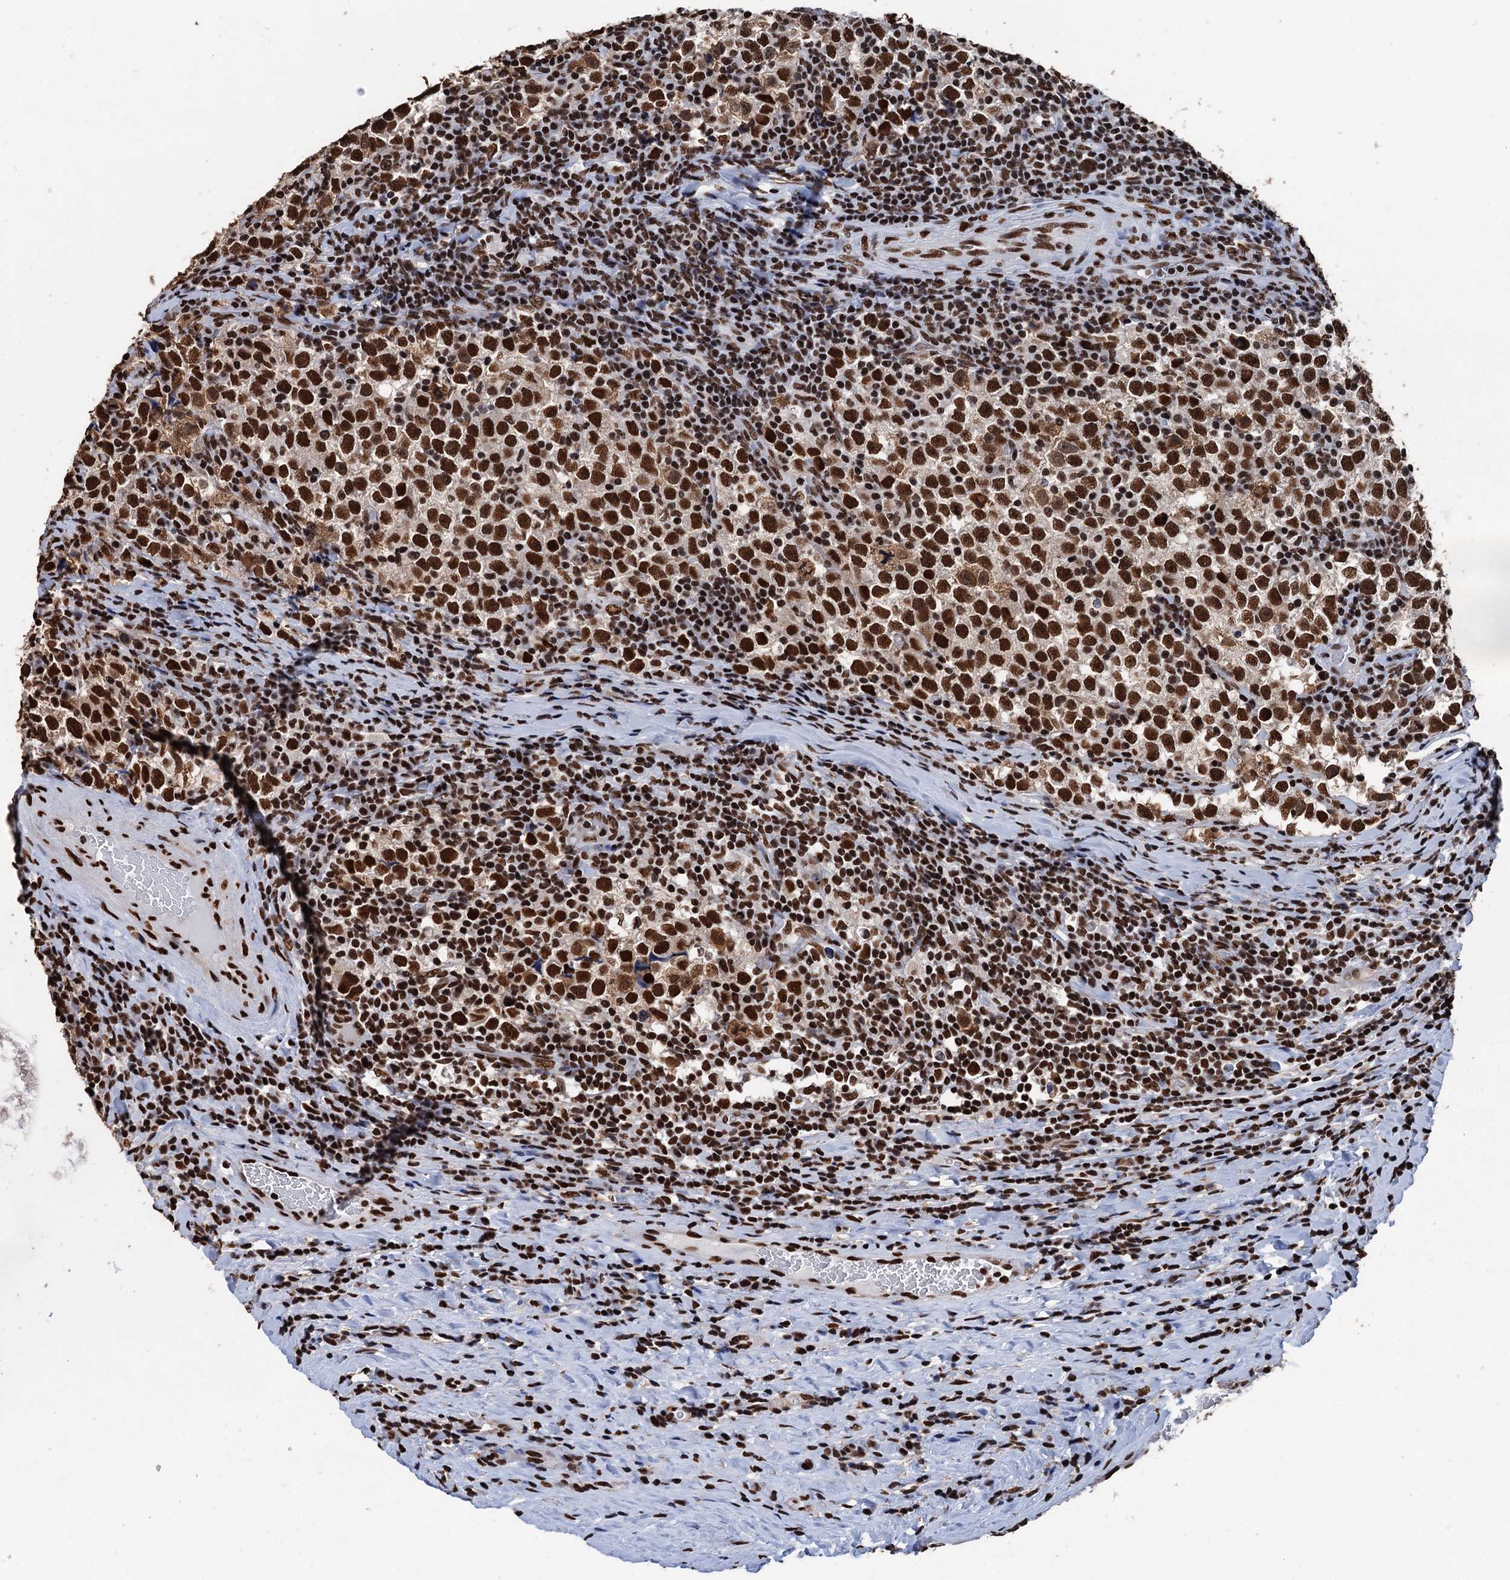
{"staining": {"intensity": "strong", "quantity": ">75%", "location": "nuclear"}, "tissue": "testis cancer", "cell_type": "Tumor cells", "image_type": "cancer", "snomed": [{"axis": "morphology", "description": "Normal tissue, NOS"}, {"axis": "morphology", "description": "Seminoma, NOS"}, {"axis": "topography", "description": "Testis"}], "caption": "Brown immunohistochemical staining in testis cancer (seminoma) reveals strong nuclear expression in about >75% of tumor cells.", "gene": "UBA2", "patient": {"sex": "male", "age": 43}}